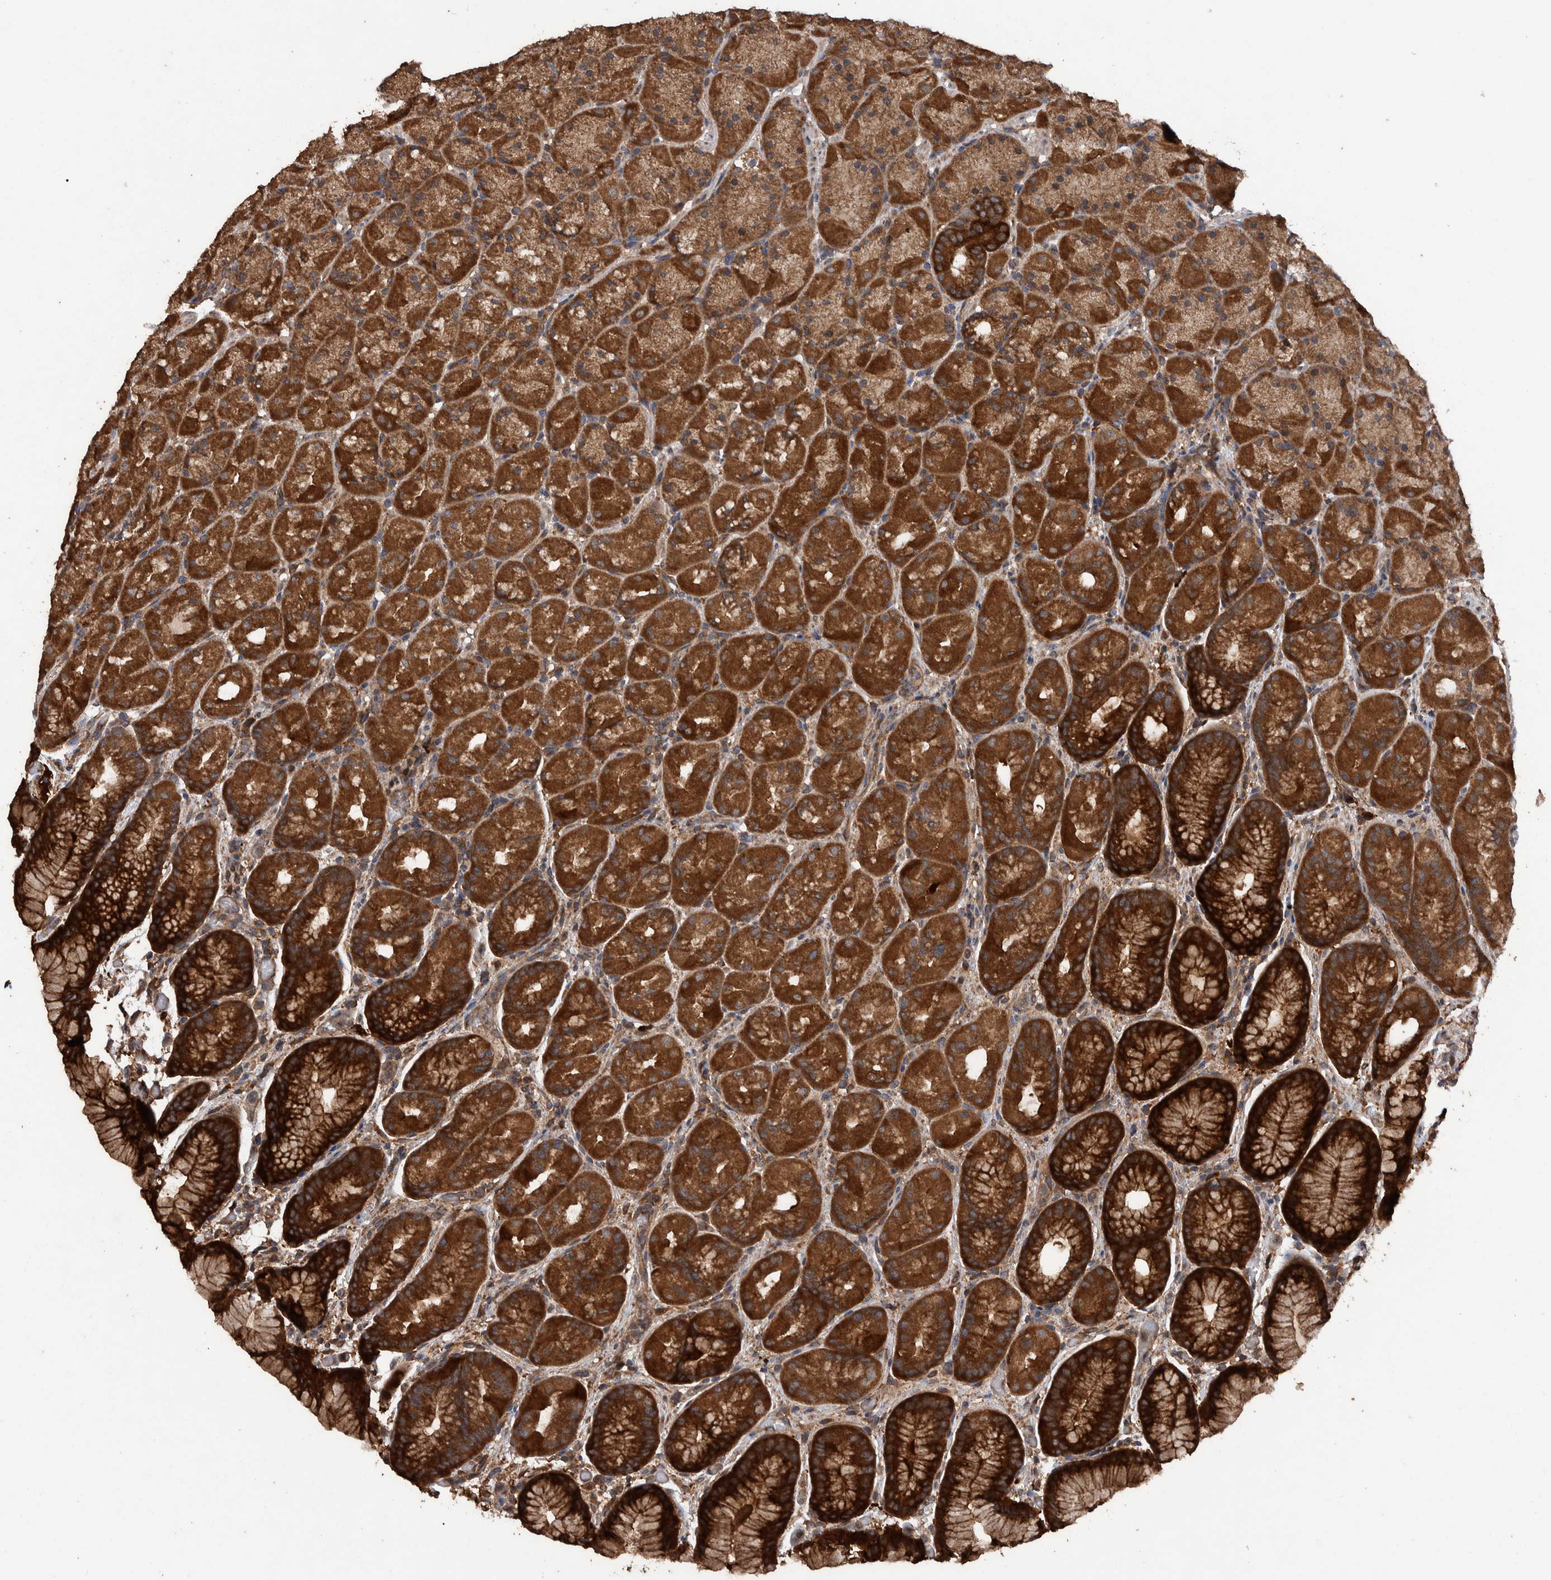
{"staining": {"intensity": "strong", "quantity": ">75%", "location": "cytoplasmic/membranous"}, "tissue": "stomach", "cell_type": "Glandular cells", "image_type": "normal", "snomed": [{"axis": "morphology", "description": "Normal tissue, NOS"}, {"axis": "topography", "description": "Stomach, upper"}, {"axis": "topography", "description": "Stomach"}], "caption": "Protein expression analysis of normal stomach displays strong cytoplasmic/membranous staining in approximately >75% of glandular cells.", "gene": "ENSG00000251537", "patient": {"sex": "male", "age": 48}}